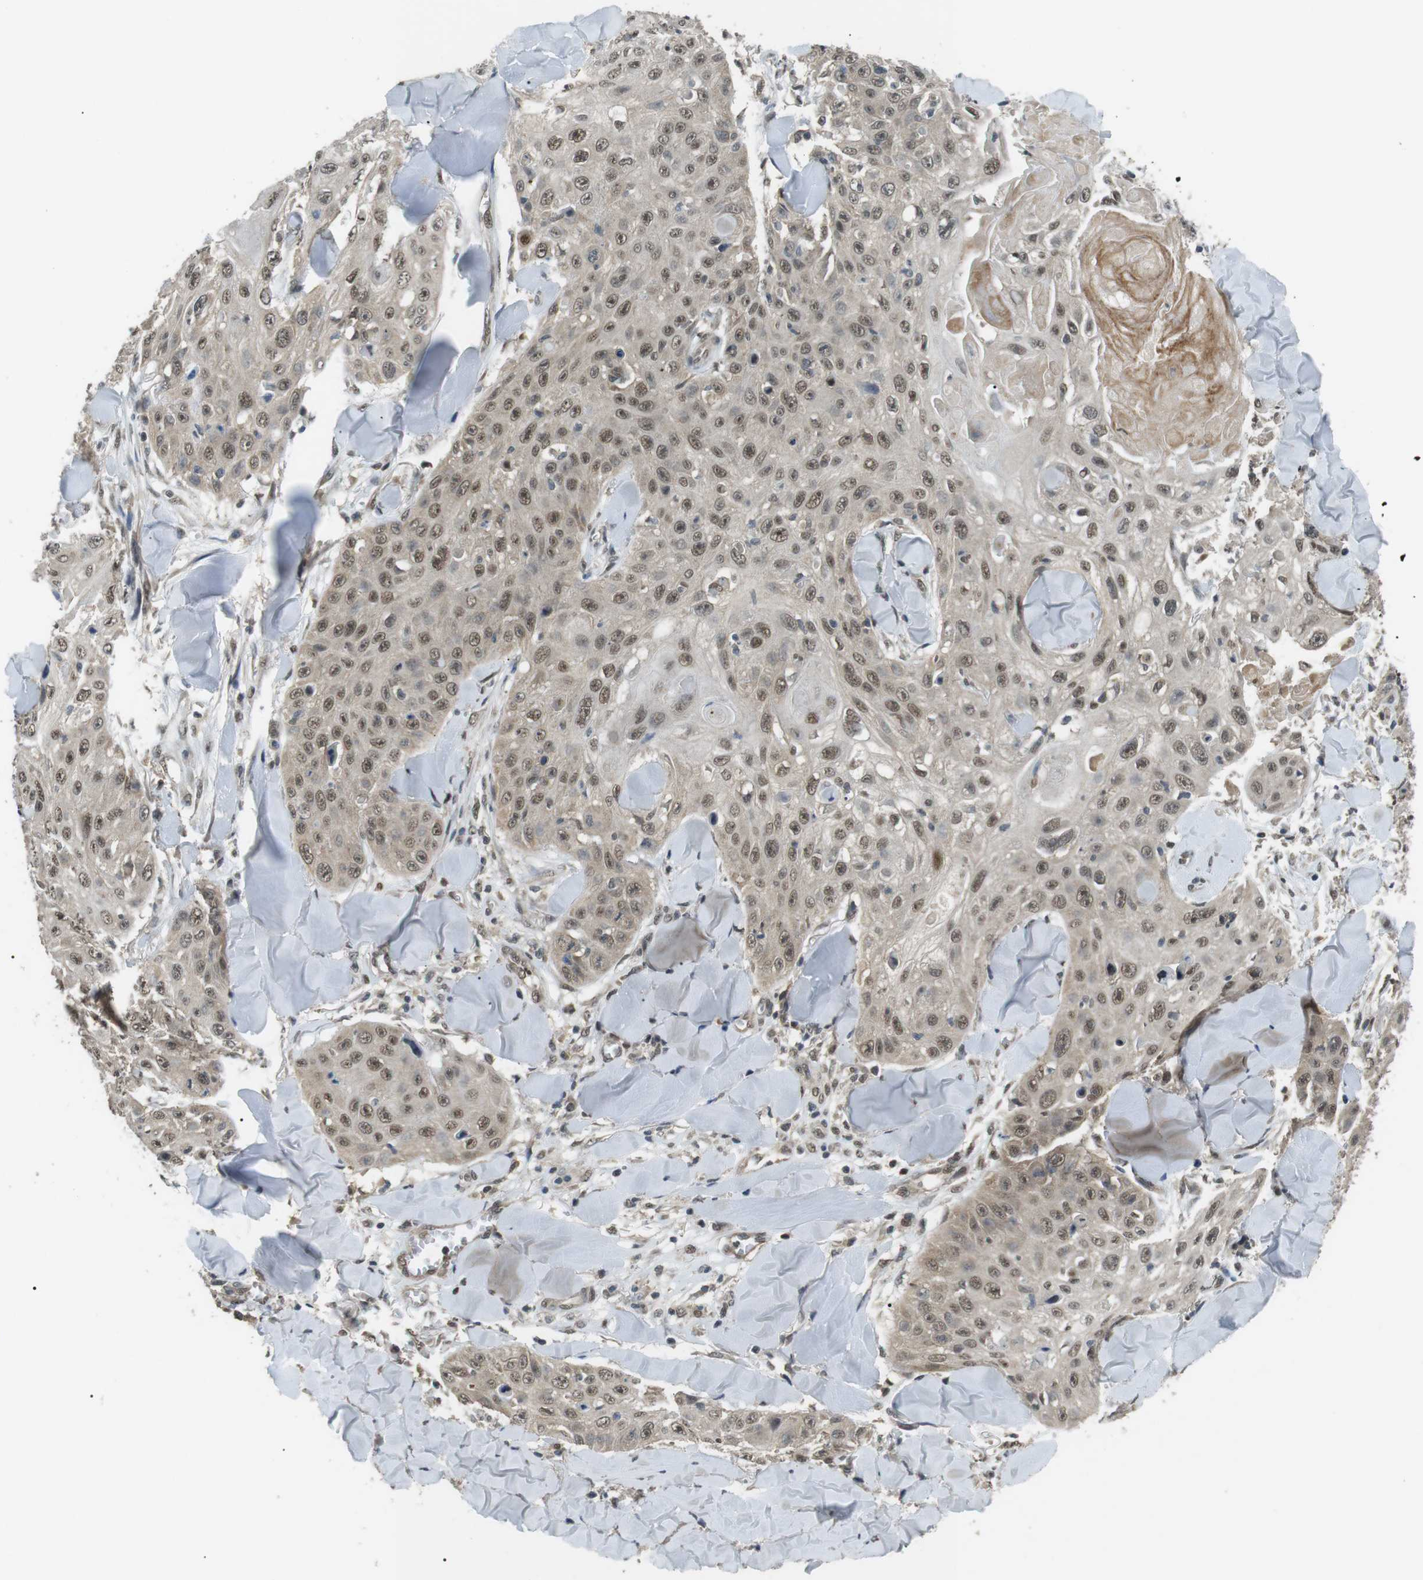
{"staining": {"intensity": "moderate", "quantity": ">75%", "location": "nuclear"}, "tissue": "skin cancer", "cell_type": "Tumor cells", "image_type": "cancer", "snomed": [{"axis": "morphology", "description": "Squamous cell carcinoma, NOS"}, {"axis": "topography", "description": "Skin"}], "caption": "Immunohistochemical staining of human skin cancer (squamous cell carcinoma) reveals medium levels of moderate nuclear staining in approximately >75% of tumor cells. The staining was performed using DAB (3,3'-diaminobenzidine), with brown indicating positive protein expression. Nuclei are stained blue with hematoxylin.", "gene": "ORAI3", "patient": {"sex": "male", "age": 86}}